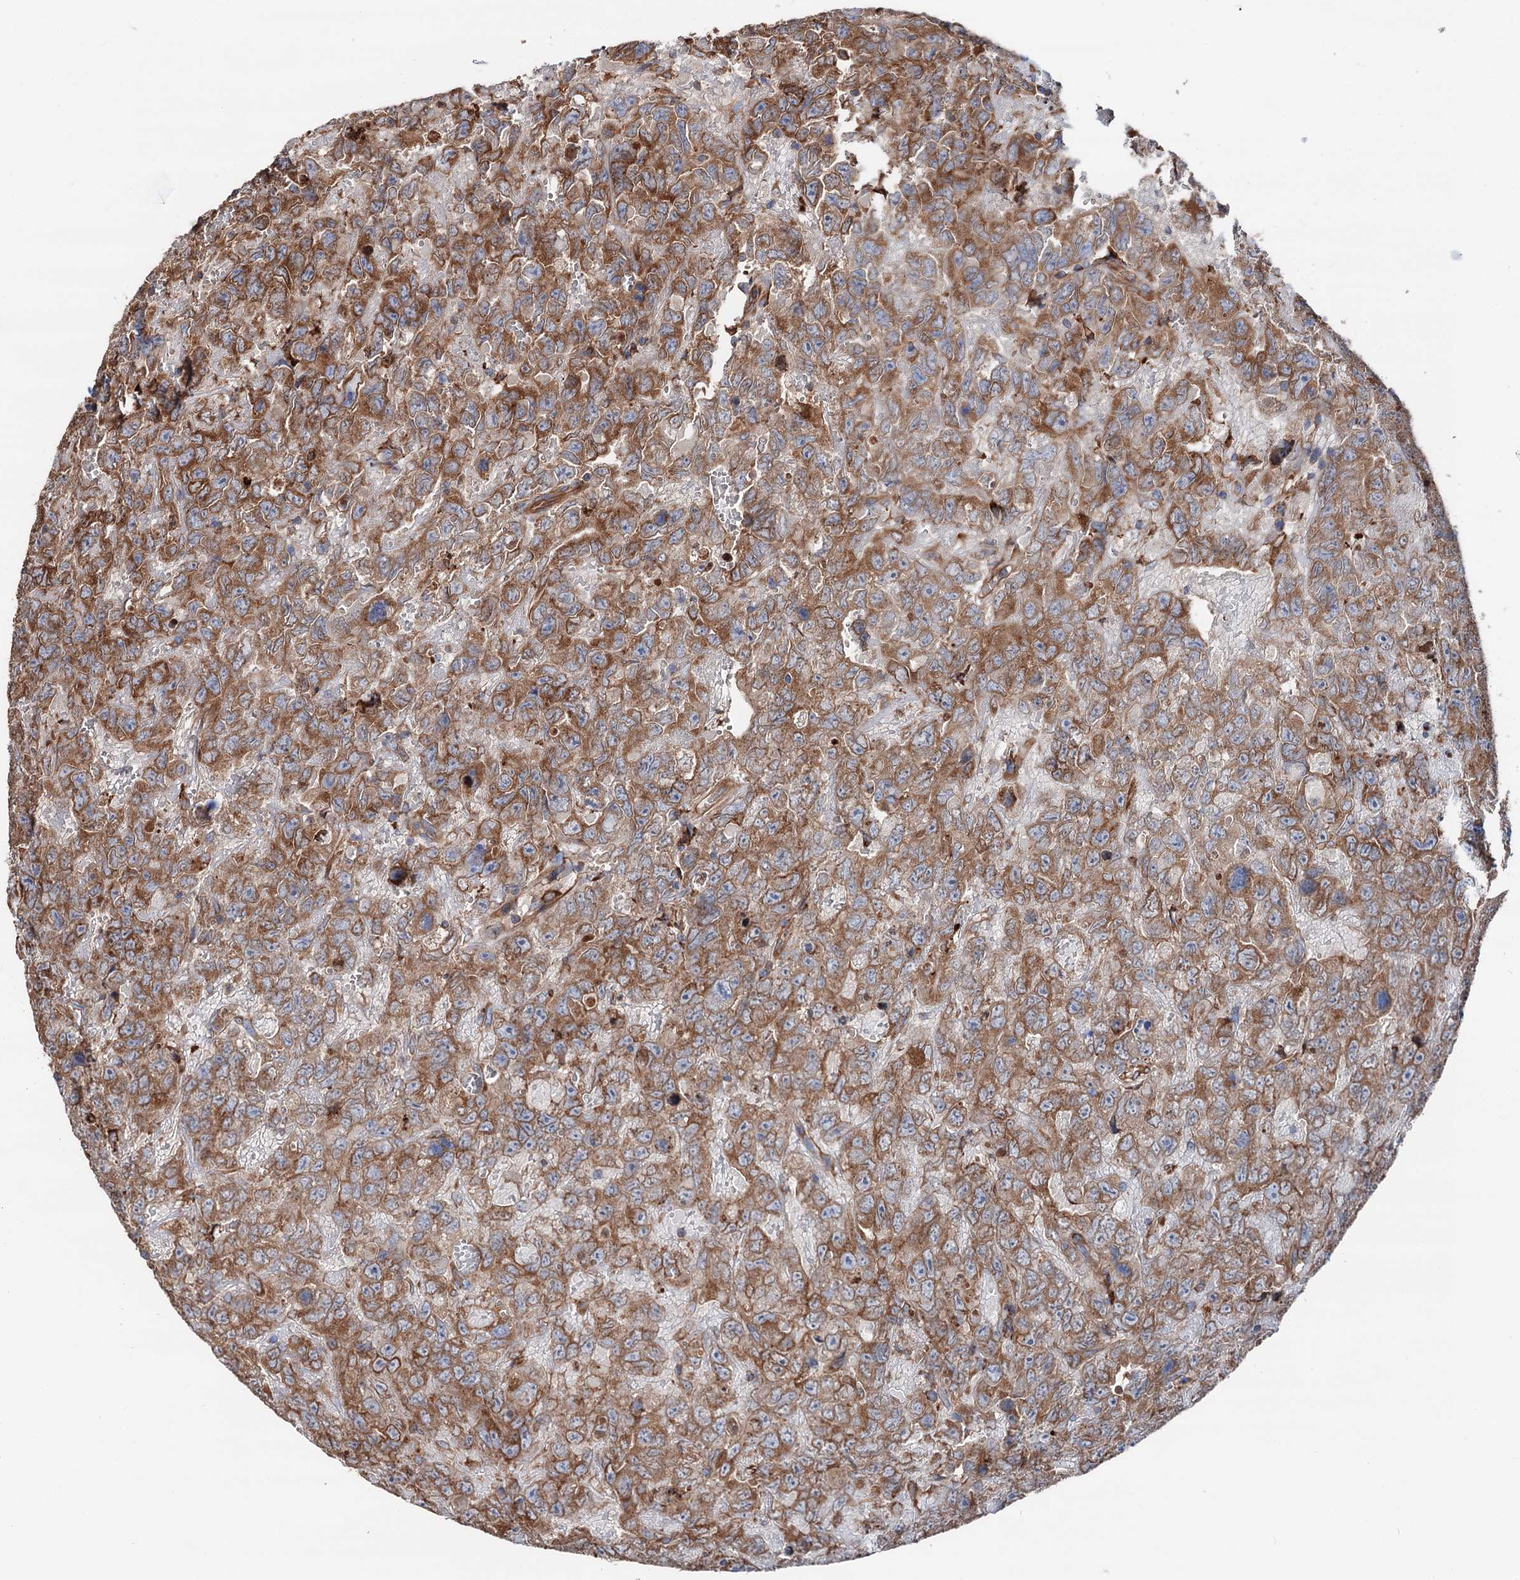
{"staining": {"intensity": "strong", "quantity": ">75%", "location": "cytoplasmic/membranous"}, "tissue": "testis cancer", "cell_type": "Tumor cells", "image_type": "cancer", "snomed": [{"axis": "morphology", "description": "Carcinoma, Embryonal, NOS"}, {"axis": "topography", "description": "Testis"}], "caption": "An image of testis cancer stained for a protein shows strong cytoplasmic/membranous brown staining in tumor cells.", "gene": "ERP29", "patient": {"sex": "male", "age": 45}}